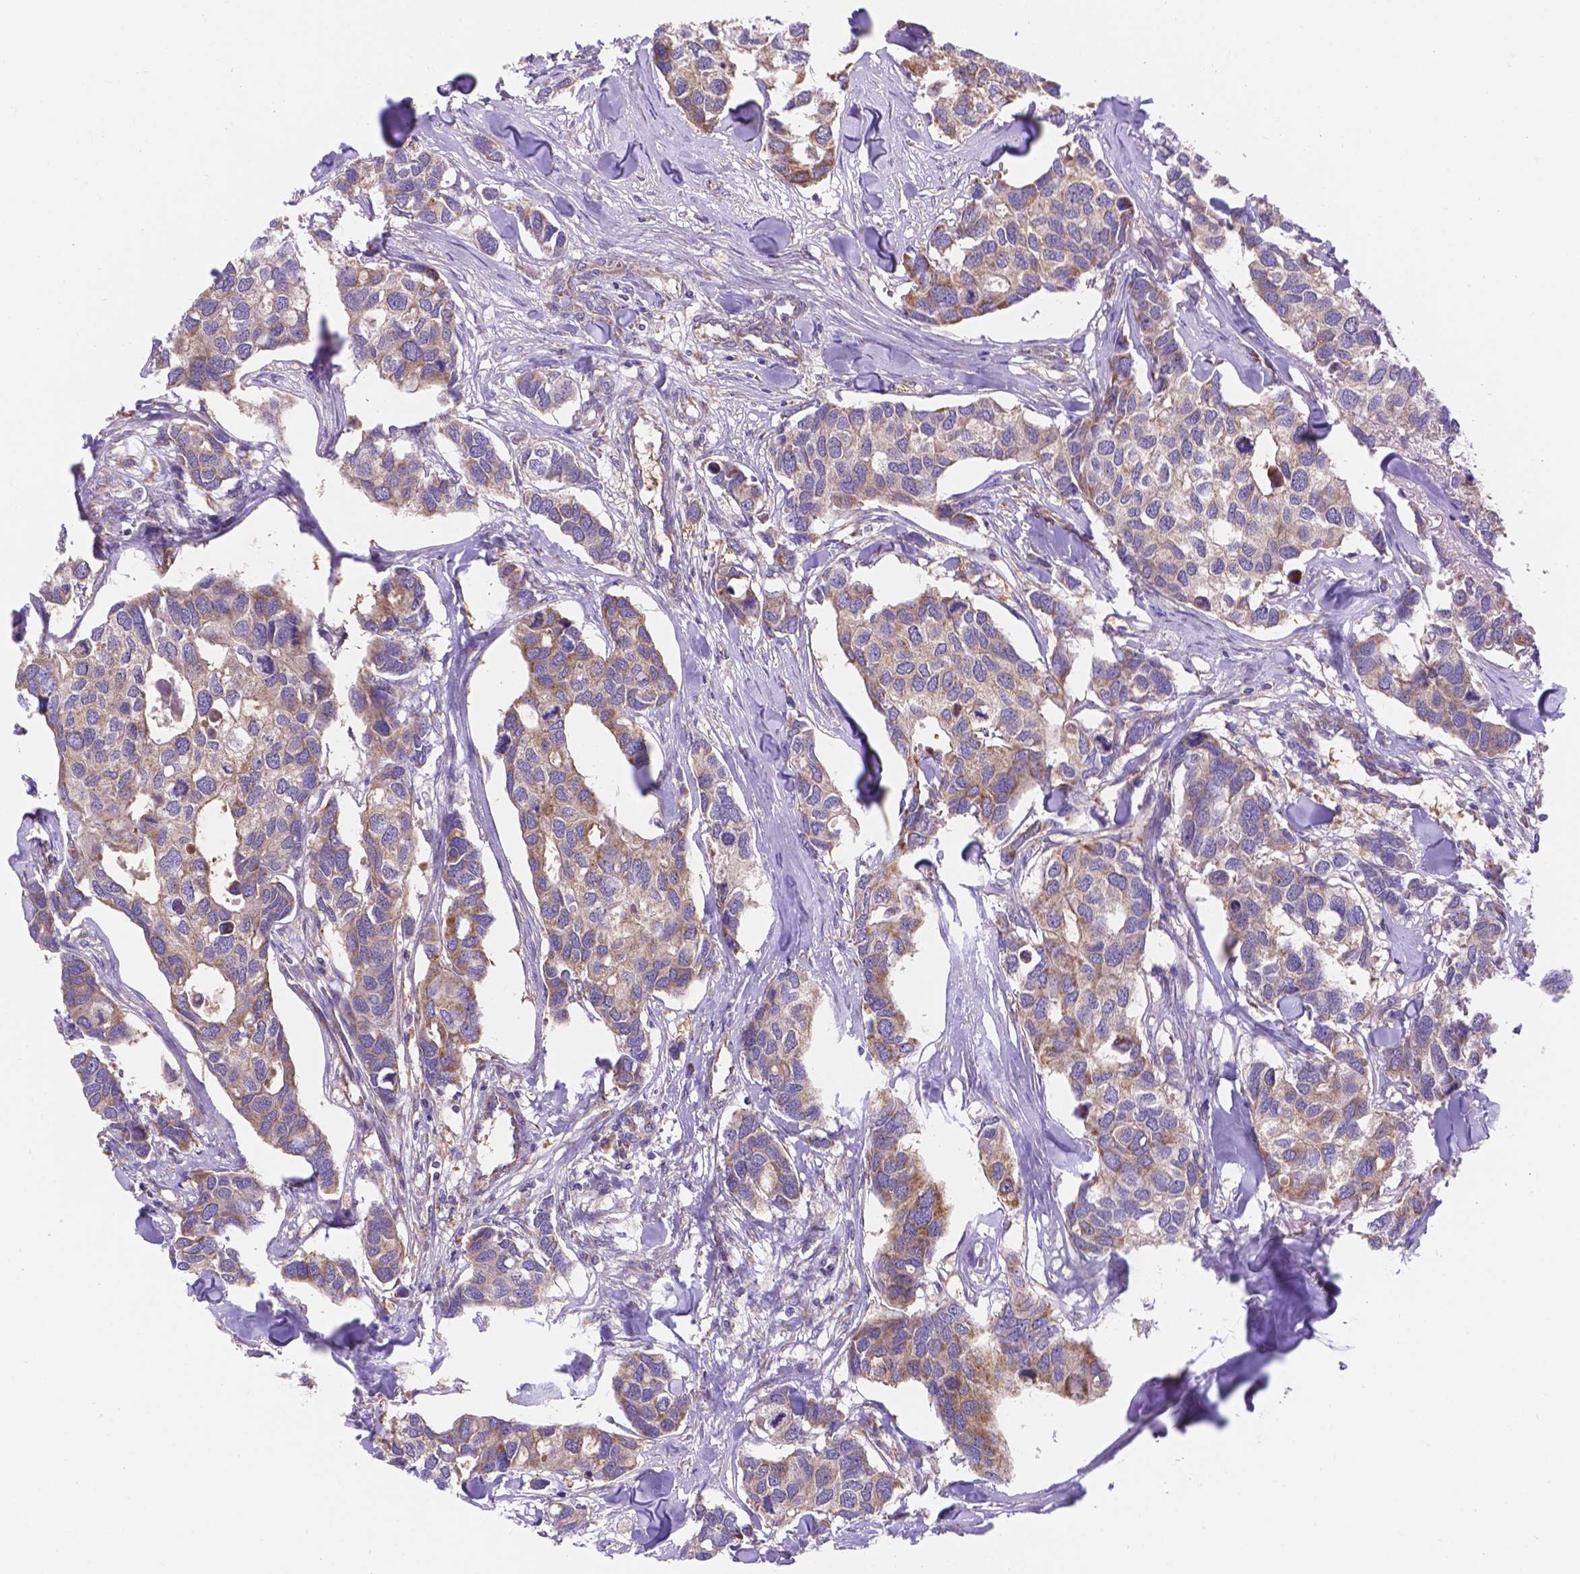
{"staining": {"intensity": "weak", "quantity": "25%-75%", "location": "cytoplasmic/membranous"}, "tissue": "breast cancer", "cell_type": "Tumor cells", "image_type": "cancer", "snomed": [{"axis": "morphology", "description": "Duct carcinoma"}, {"axis": "topography", "description": "Breast"}], "caption": "Brown immunohistochemical staining in human breast cancer reveals weak cytoplasmic/membranous positivity in about 25%-75% of tumor cells.", "gene": "AK3", "patient": {"sex": "female", "age": 83}}